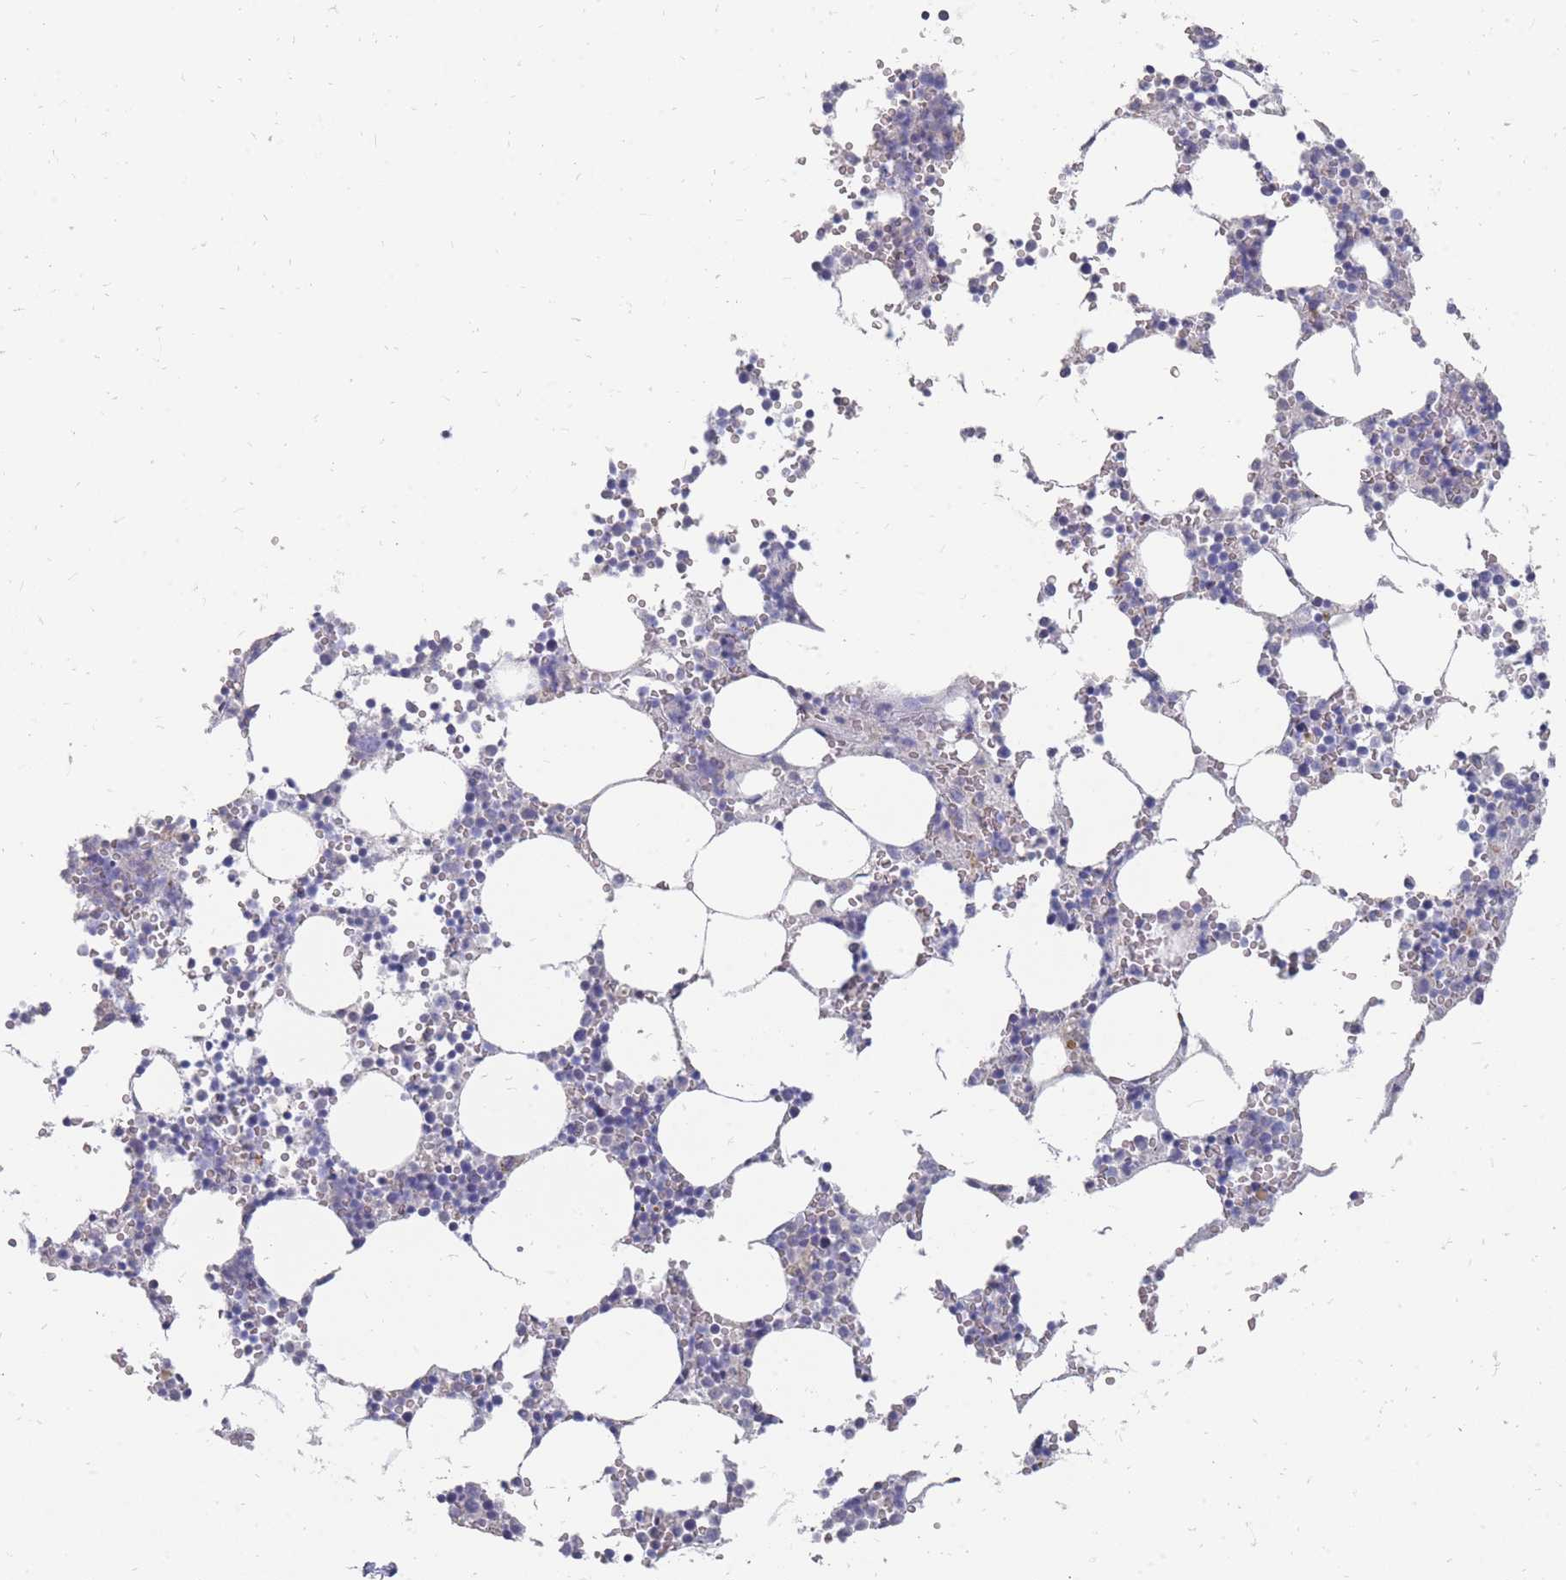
{"staining": {"intensity": "negative", "quantity": "none", "location": "none"}, "tissue": "bone marrow", "cell_type": "Hematopoietic cells", "image_type": "normal", "snomed": [{"axis": "morphology", "description": "Normal tissue, NOS"}, {"axis": "topography", "description": "Bone marrow"}], "caption": "There is no significant positivity in hematopoietic cells of bone marrow. Brightfield microscopy of immunohistochemistry (IHC) stained with DAB (brown) and hematoxylin (blue), captured at high magnification.", "gene": "OTULINL", "patient": {"sex": "female", "age": 64}}